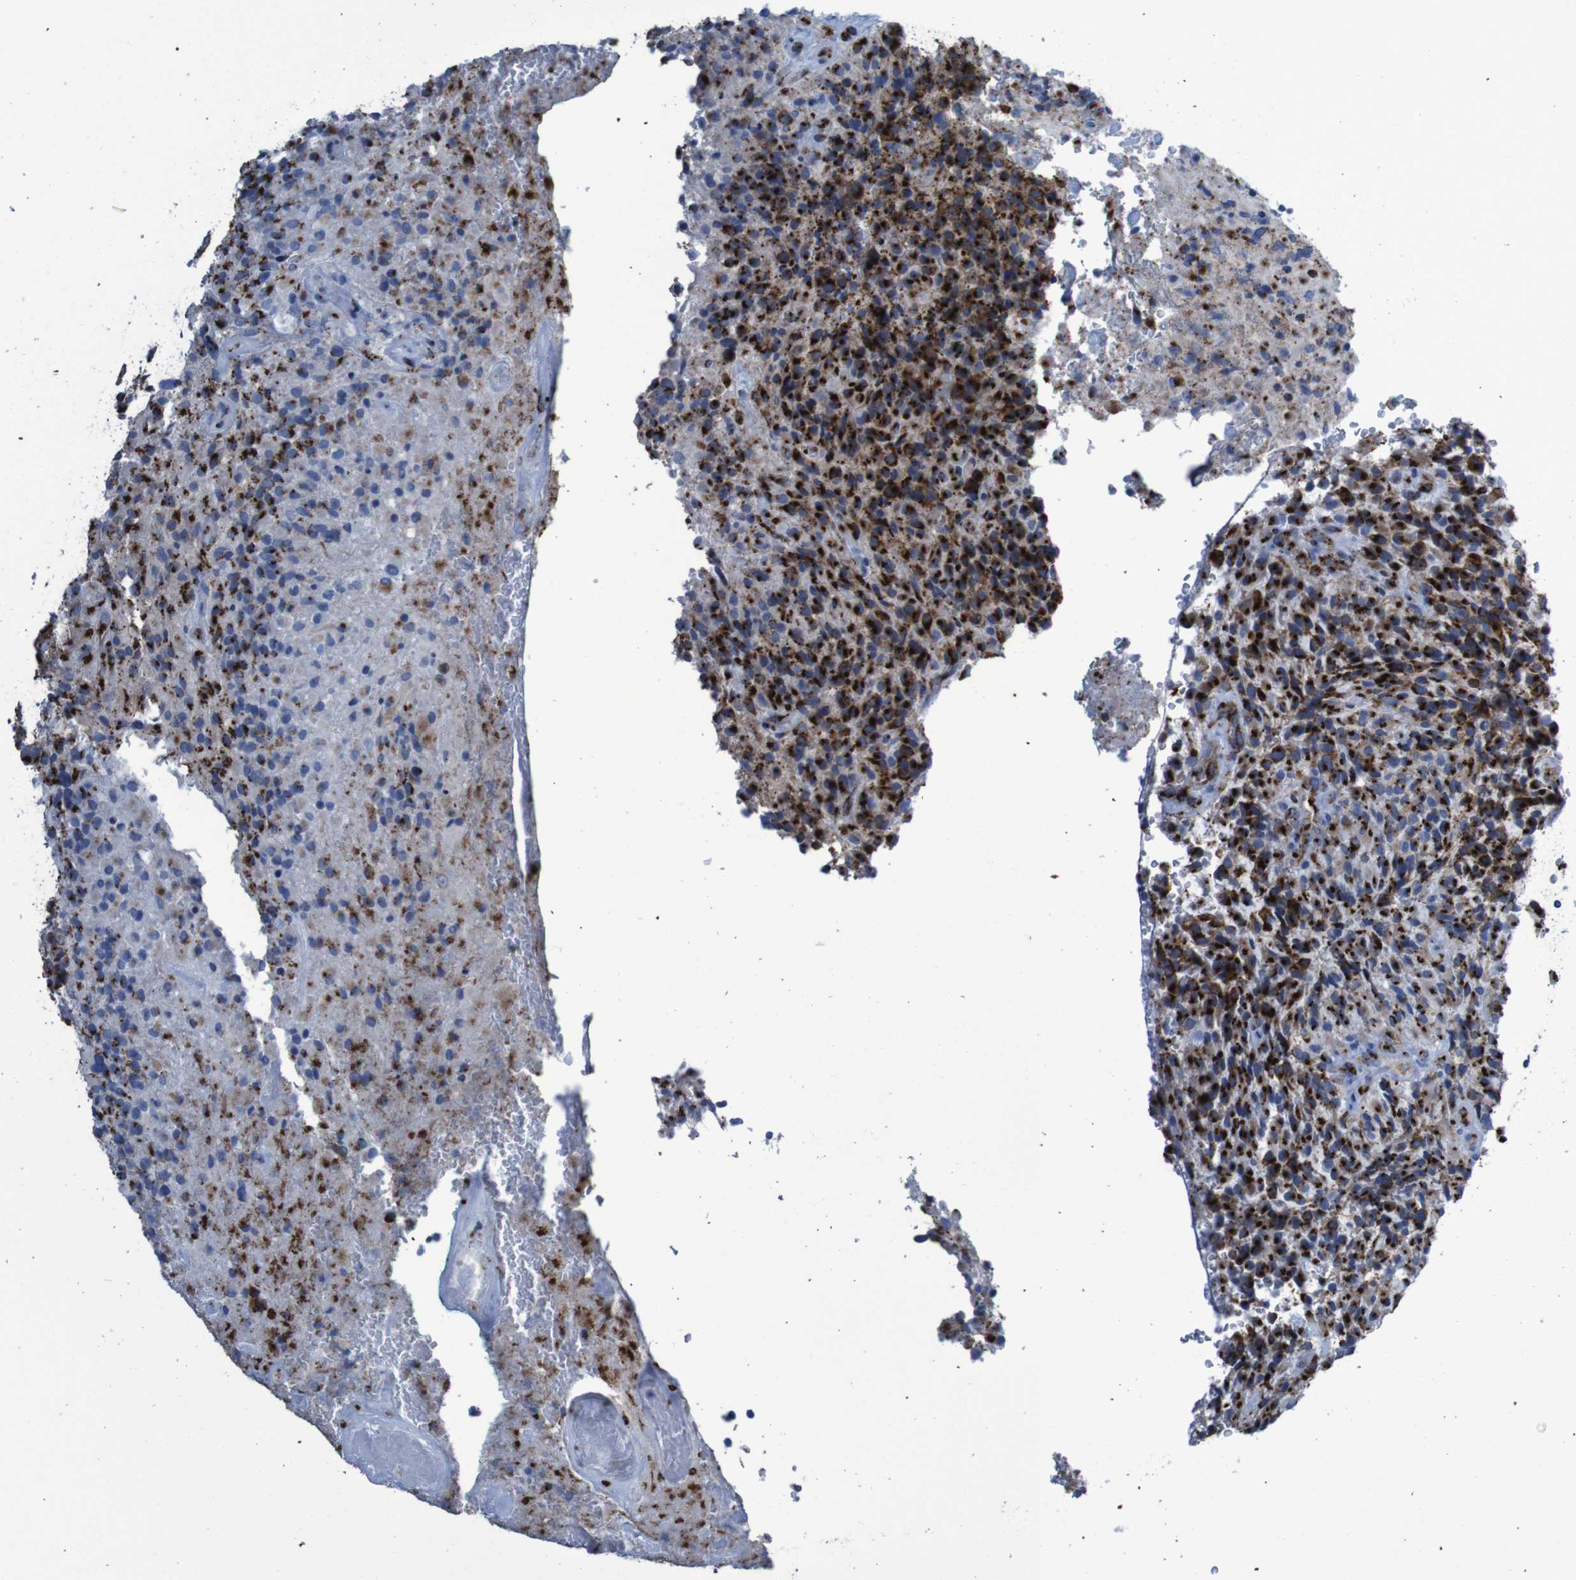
{"staining": {"intensity": "strong", "quantity": ">75%", "location": "cytoplasmic/membranous"}, "tissue": "glioma", "cell_type": "Tumor cells", "image_type": "cancer", "snomed": [{"axis": "morphology", "description": "Glioma, malignant, High grade"}, {"axis": "topography", "description": "Brain"}], "caption": "Protein expression analysis of malignant glioma (high-grade) shows strong cytoplasmic/membranous staining in about >75% of tumor cells.", "gene": "GOLM1", "patient": {"sex": "male", "age": 71}}